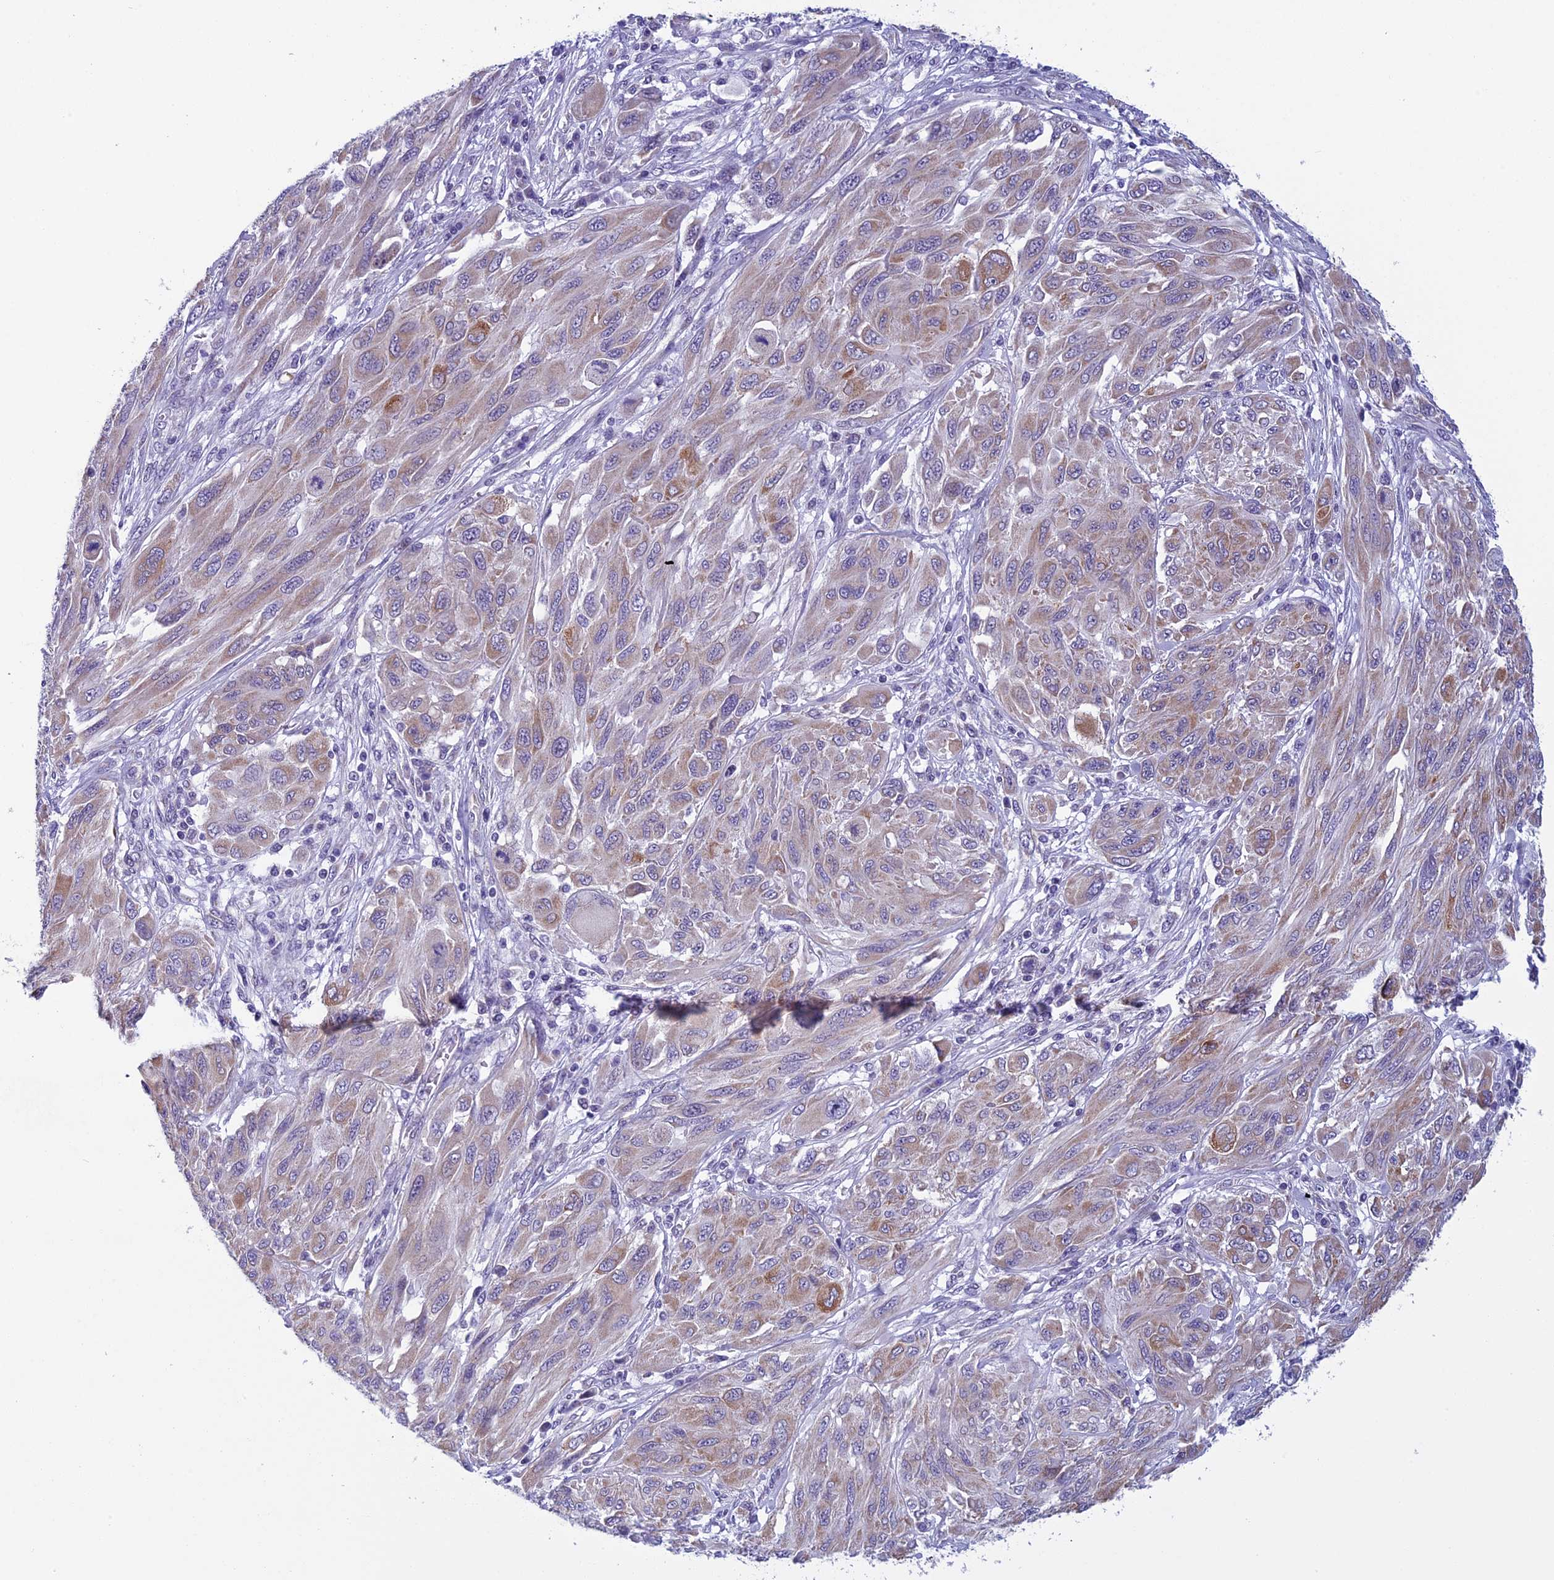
{"staining": {"intensity": "moderate", "quantity": "25%-75%", "location": "cytoplasmic/membranous"}, "tissue": "melanoma", "cell_type": "Tumor cells", "image_type": "cancer", "snomed": [{"axis": "morphology", "description": "Malignant melanoma, NOS"}, {"axis": "topography", "description": "Skin"}], "caption": "The image demonstrates staining of malignant melanoma, revealing moderate cytoplasmic/membranous protein staining (brown color) within tumor cells.", "gene": "ZNF317", "patient": {"sex": "female", "age": 91}}